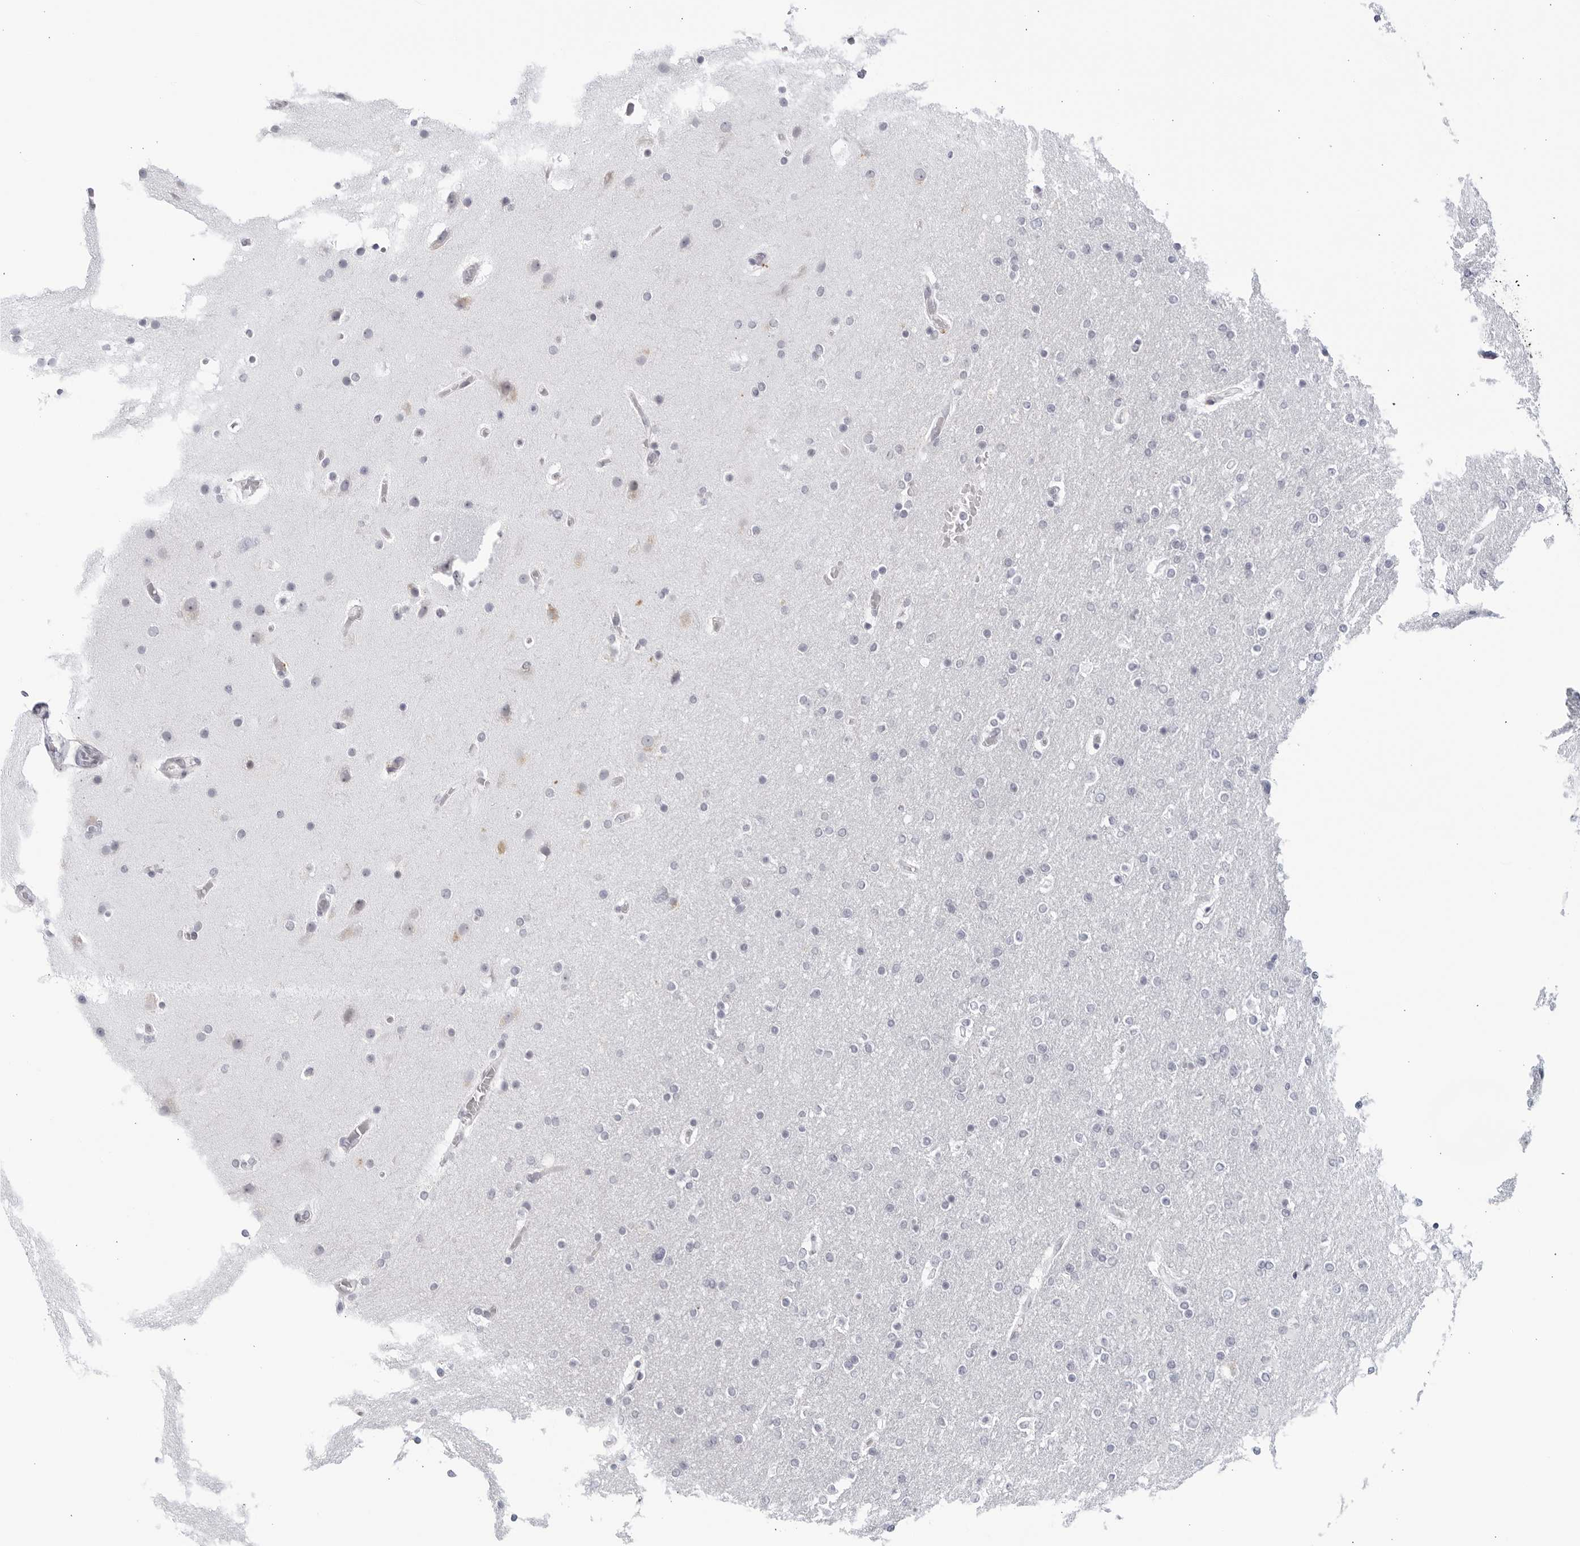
{"staining": {"intensity": "negative", "quantity": "none", "location": "none"}, "tissue": "glioma", "cell_type": "Tumor cells", "image_type": "cancer", "snomed": [{"axis": "morphology", "description": "Glioma, malignant, High grade"}, {"axis": "topography", "description": "Cerebral cortex"}], "caption": "The image exhibits no significant staining in tumor cells of malignant glioma (high-grade).", "gene": "WDTC1", "patient": {"sex": "female", "age": 36}}